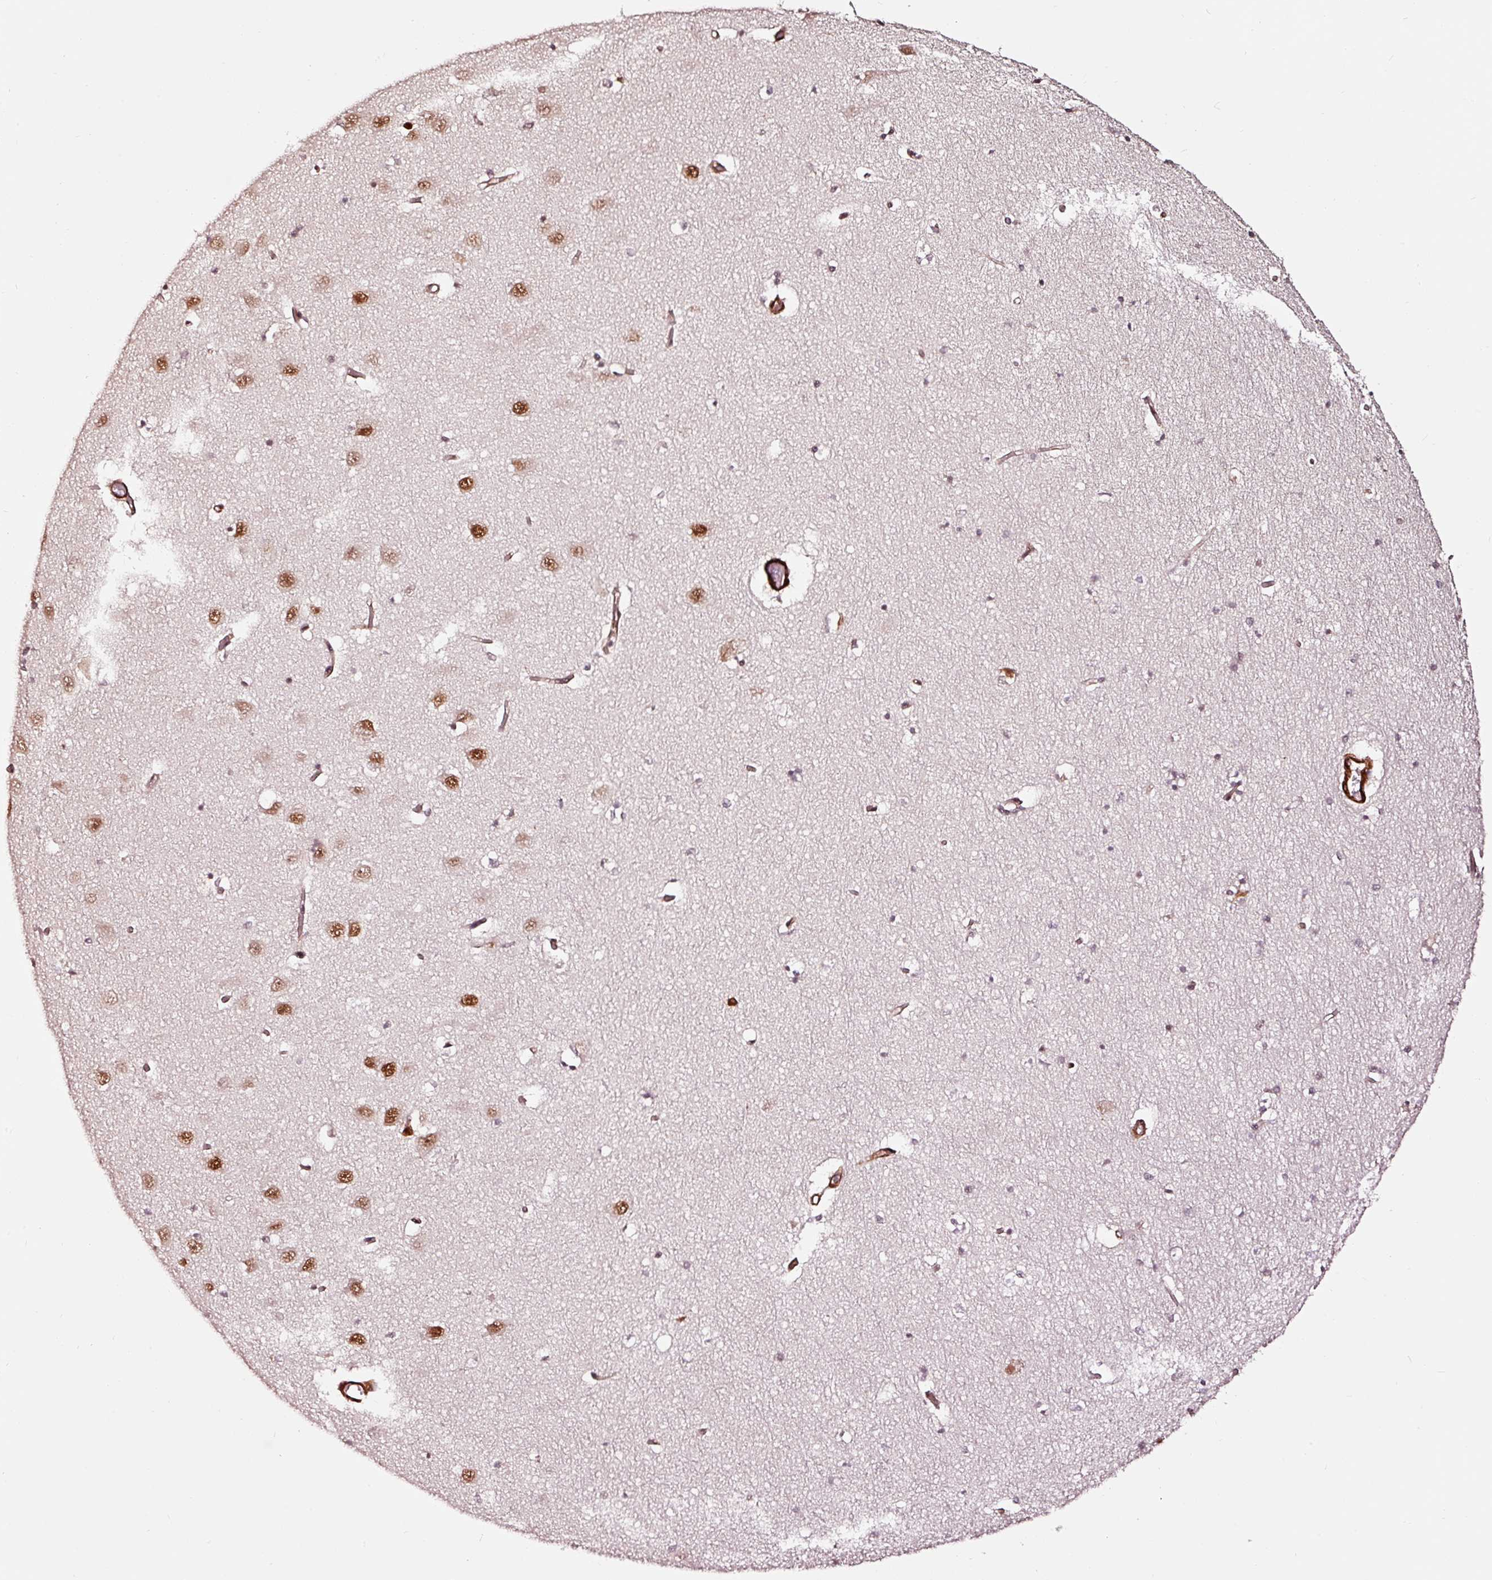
{"staining": {"intensity": "negative", "quantity": "none", "location": "none"}, "tissue": "hippocampus", "cell_type": "Glial cells", "image_type": "normal", "snomed": [{"axis": "morphology", "description": "Normal tissue, NOS"}, {"axis": "topography", "description": "Hippocampus"}], "caption": "Glial cells are negative for brown protein staining in benign hippocampus. Nuclei are stained in blue.", "gene": "TPM1", "patient": {"sex": "male", "age": 70}}